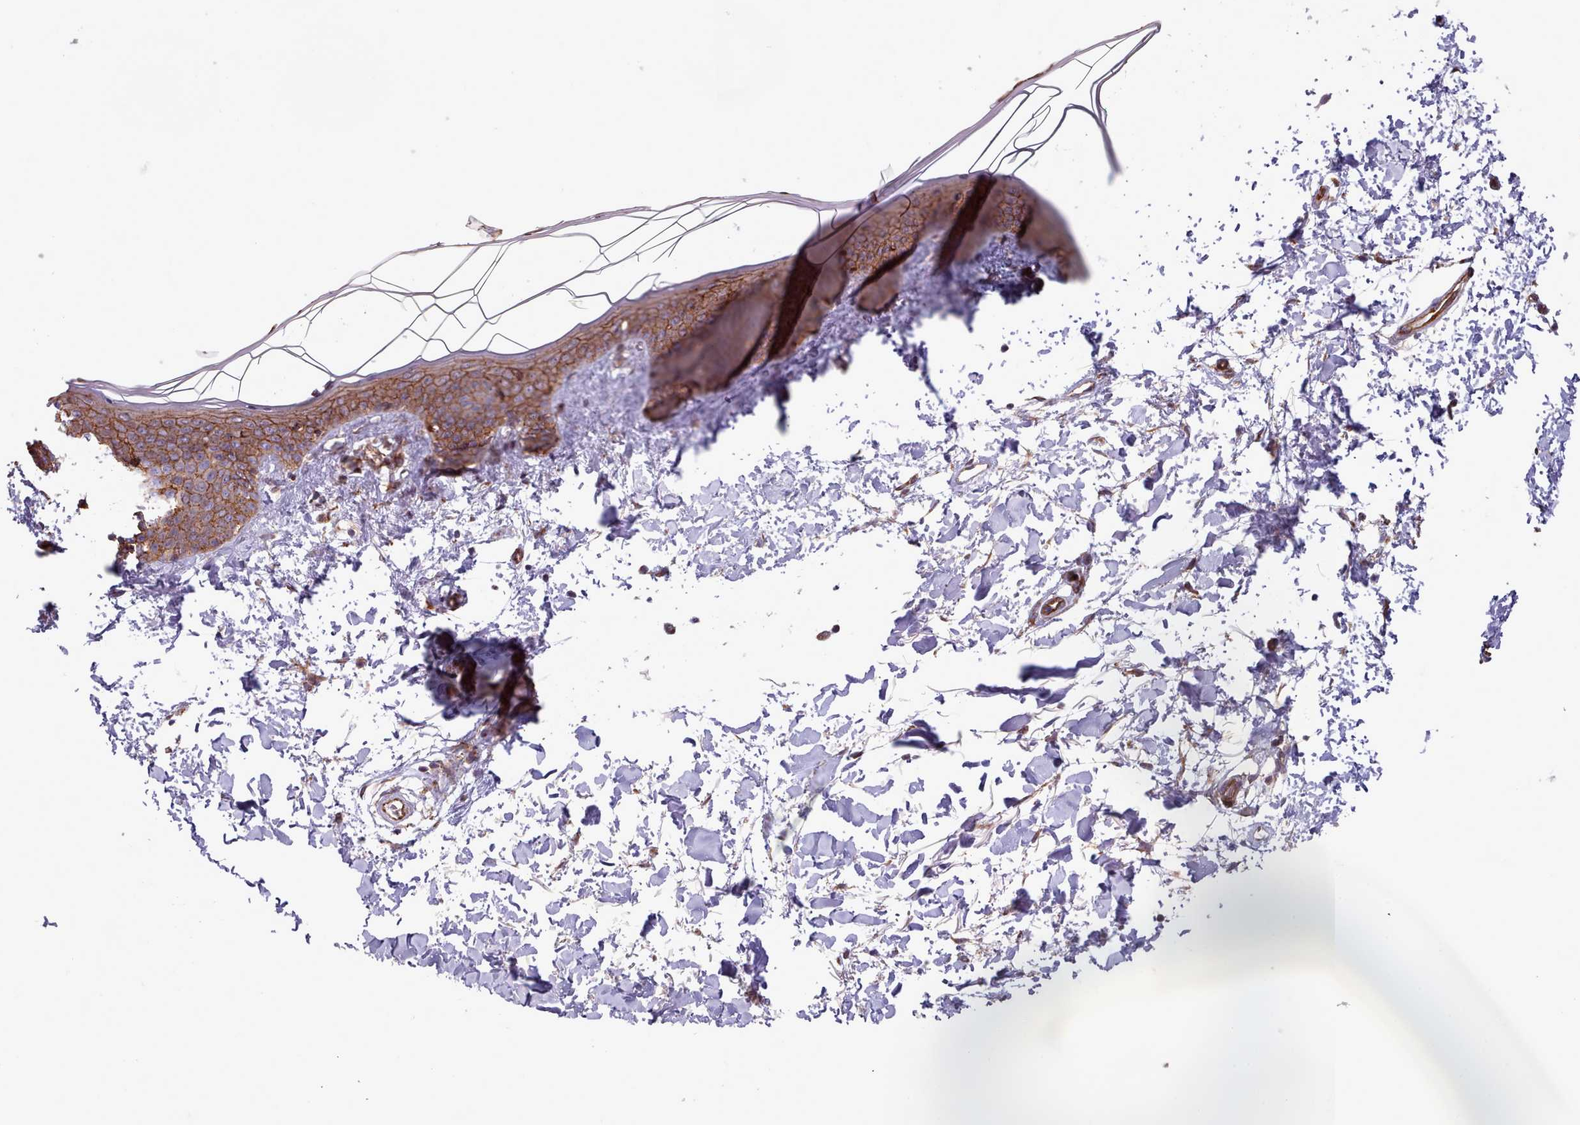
{"staining": {"intensity": "moderate", "quantity": ">75%", "location": "cytoplasmic/membranous"}, "tissue": "skin", "cell_type": "Fibroblasts", "image_type": "normal", "snomed": [{"axis": "morphology", "description": "Normal tissue, NOS"}, {"axis": "topography", "description": "Skin"}], "caption": "Benign skin was stained to show a protein in brown. There is medium levels of moderate cytoplasmic/membranous expression in approximately >75% of fibroblasts. The staining was performed using DAB to visualize the protein expression in brown, while the nuclei were stained in blue with hematoxylin (Magnification: 20x).", "gene": "MRPL46", "patient": {"sex": "female", "age": 34}}